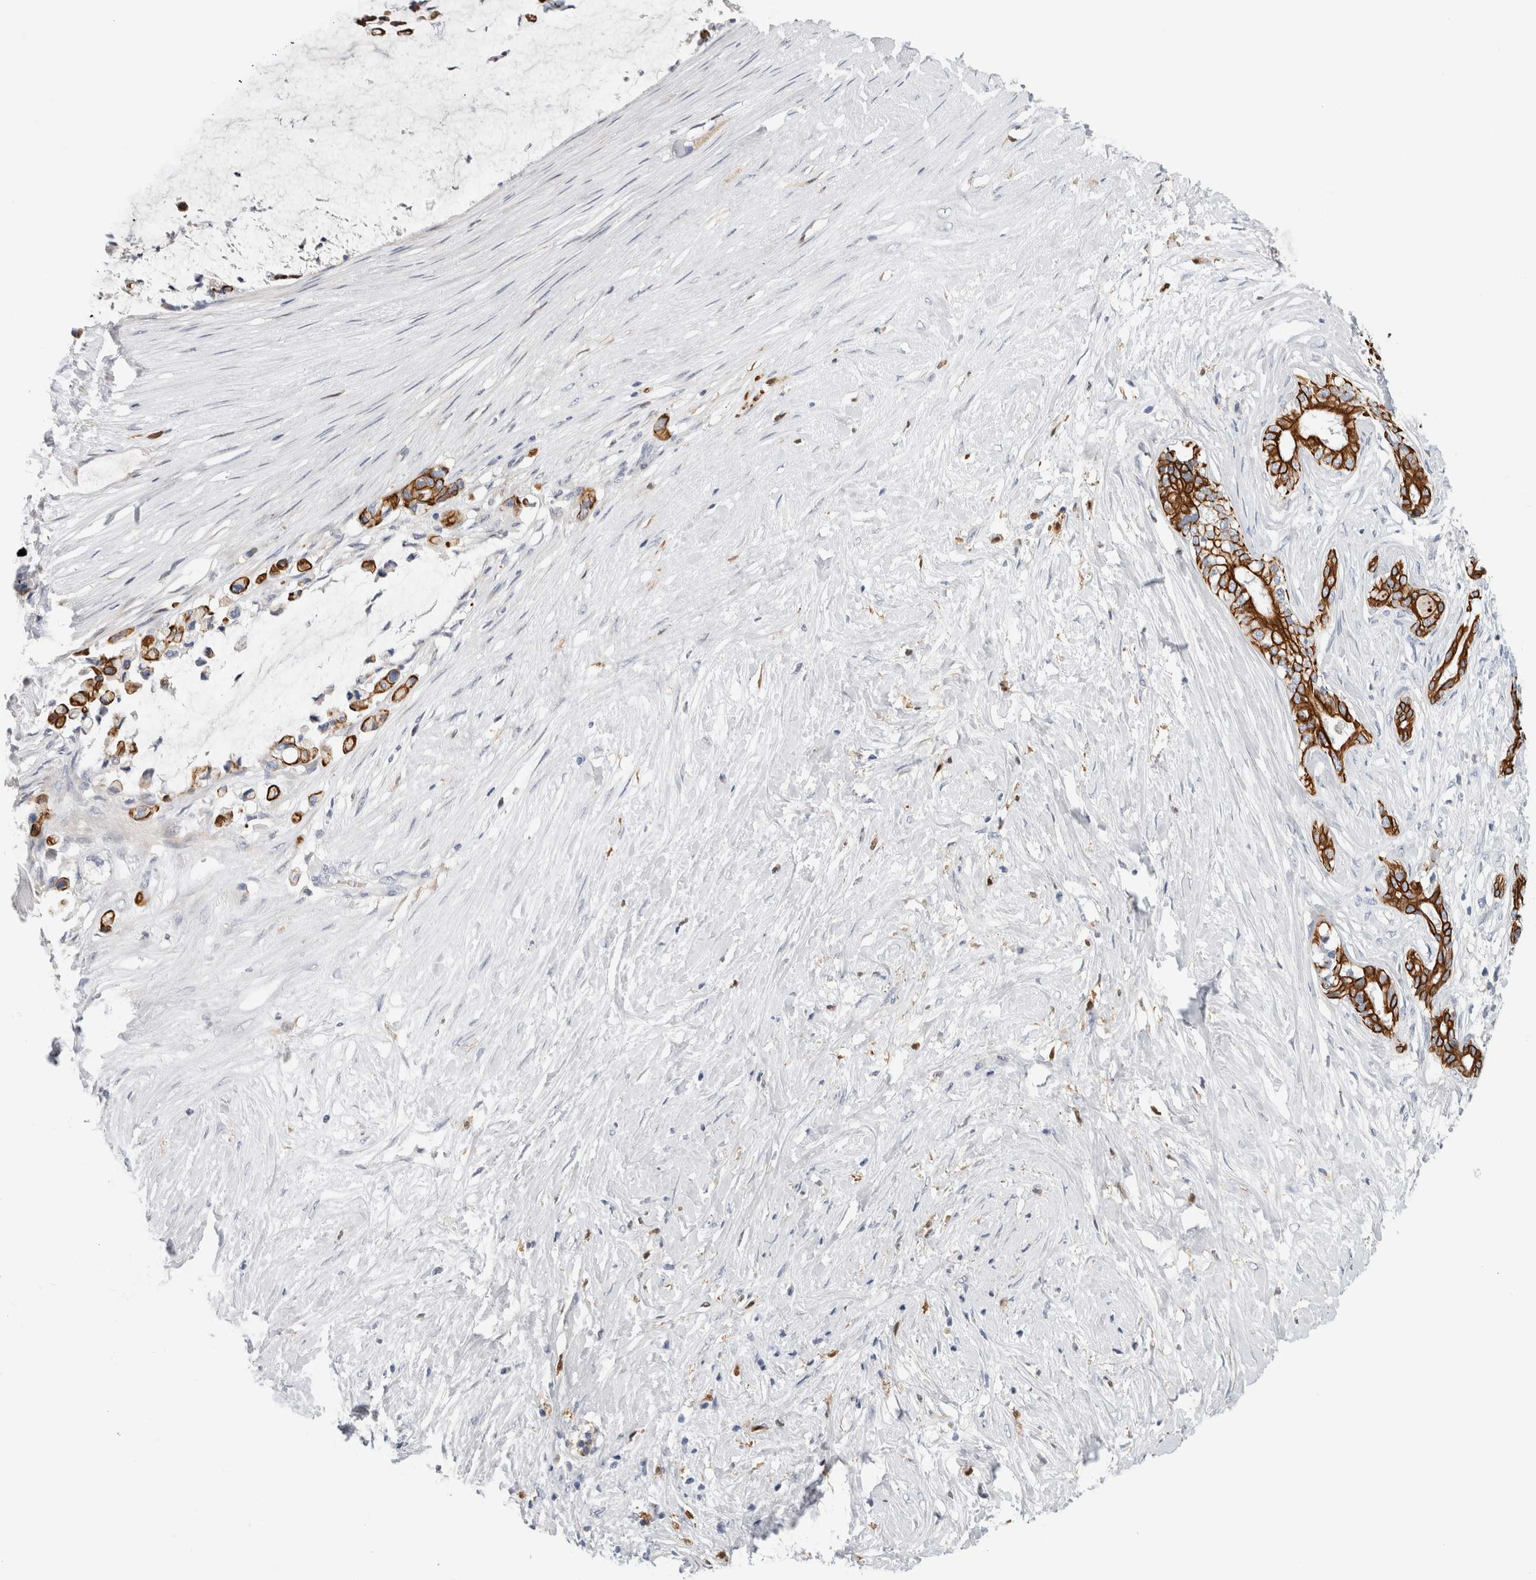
{"staining": {"intensity": "strong", "quantity": ">75%", "location": "cytoplasmic/membranous"}, "tissue": "pancreatic cancer", "cell_type": "Tumor cells", "image_type": "cancer", "snomed": [{"axis": "morphology", "description": "Adenocarcinoma, NOS"}, {"axis": "topography", "description": "Pancreas"}], "caption": "The immunohistochemical stain labels strong cytoplasmic/membranous expression in tumor cells of pancreatic cancer (adenocarcinoma) tissue.", "gene": "SLC20A2", "patient": {"sex": "male", "age": 41}}